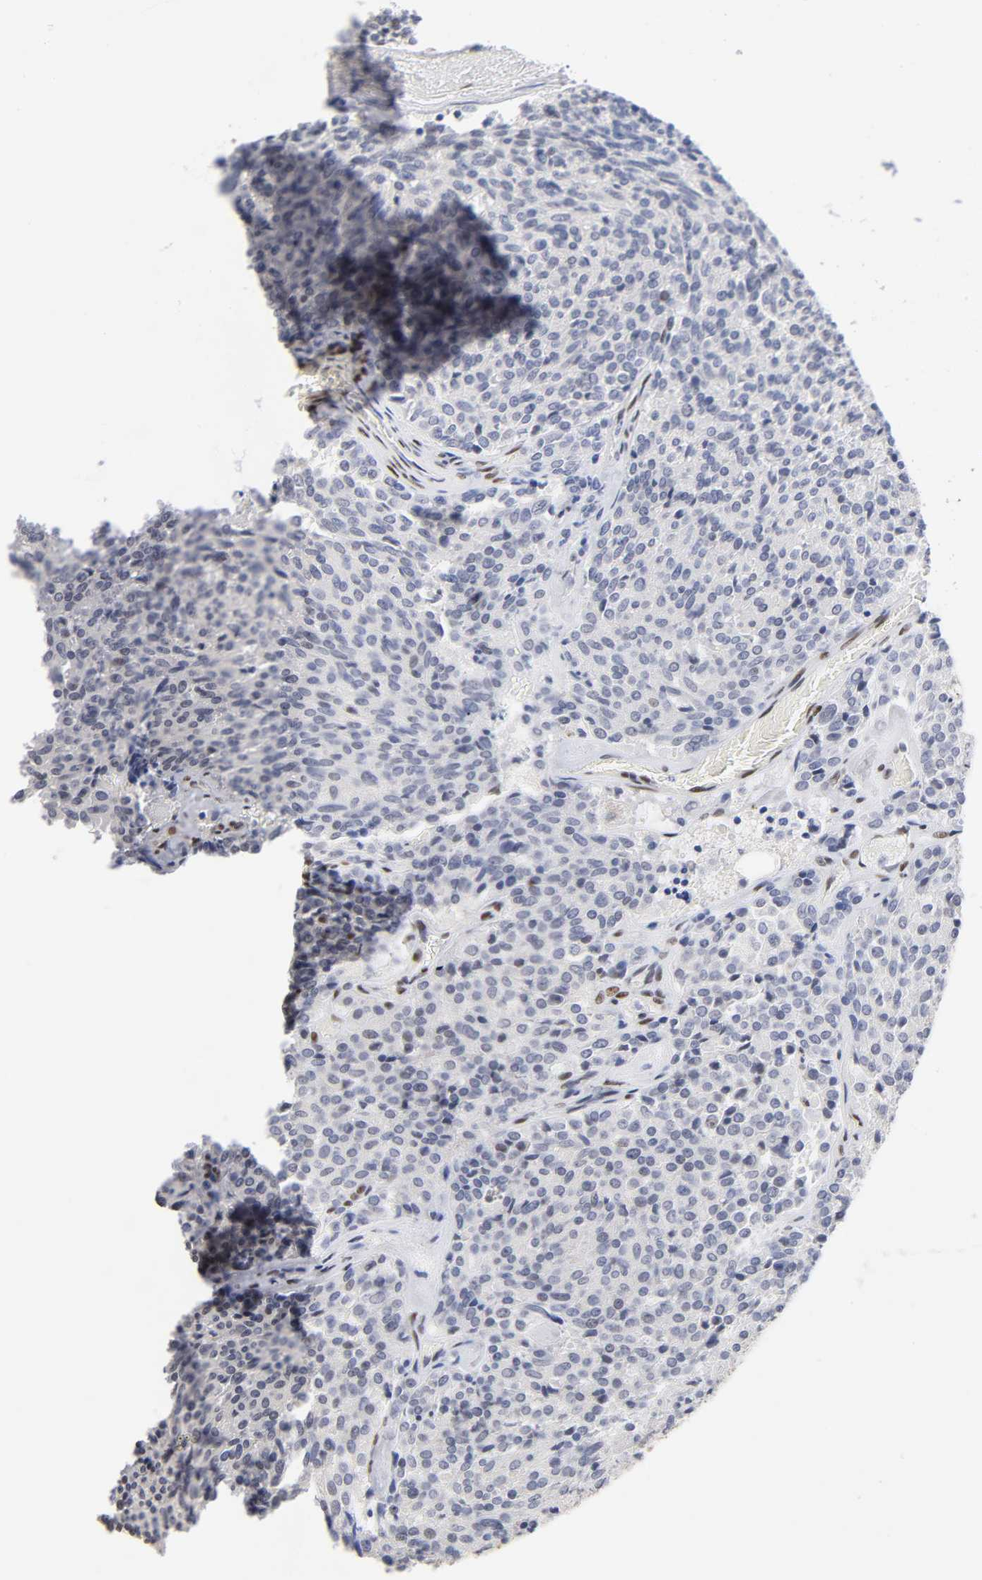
{"staining": {"intensity": "negative", "quantity": "none", "location": "none"}, "tissue": "carcinoid", "cell_type": "Tumor cells", "image_type": "cancer", "snomed": [{"axis": "morphology", "description": "Carcinoid, malignant, NOS"}, {"axis": "topography", "description": "Pancreas"}], "caption": "High power microscopy photomicrograph of an immunohistochemistry (IHC) histopathology image of carcinoid, revealing no significant expression in tumor cells.", "gene": "NR3C1", "patient": {"sex": "female", "age": 54}}